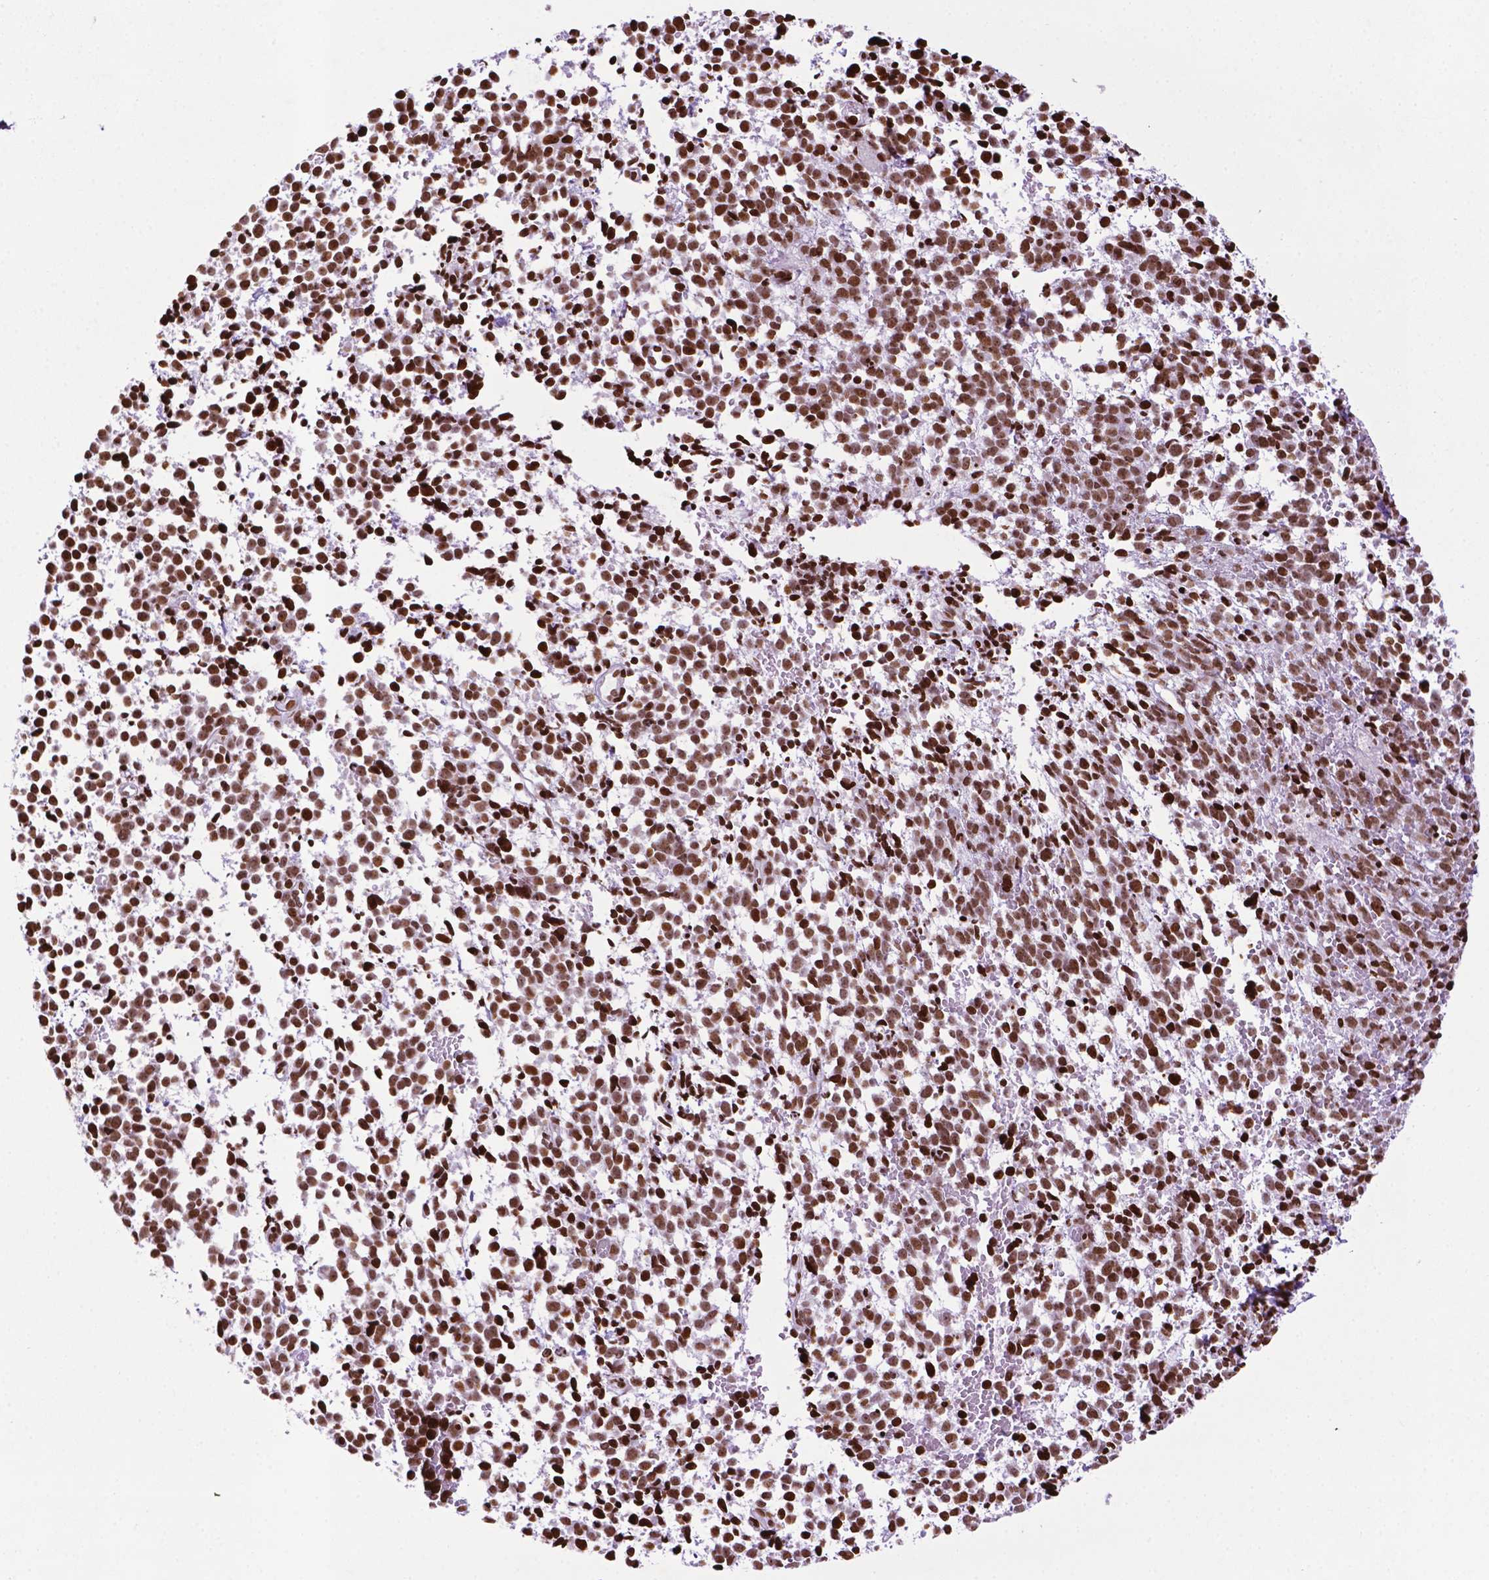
{"staining": {"intensity": "moderate", "quantity": ">75%", "location": "nuclear"}, "tissue": "melanoma", "cell_type": "Tumor cells", "image_type": "cancer", "snomed": [{"axis": "morphology", "description": "Malignant melanoma, NOS"}, {"axis": "topography", "description": "Skin"}], "caption": "The histopathology image displays a brown stain indicating the presence of a protein in the nuclear of tumor cells in malignant melanoma.", "gene": "TMEM250", "patient": {"sex": "female", "age": 70}}